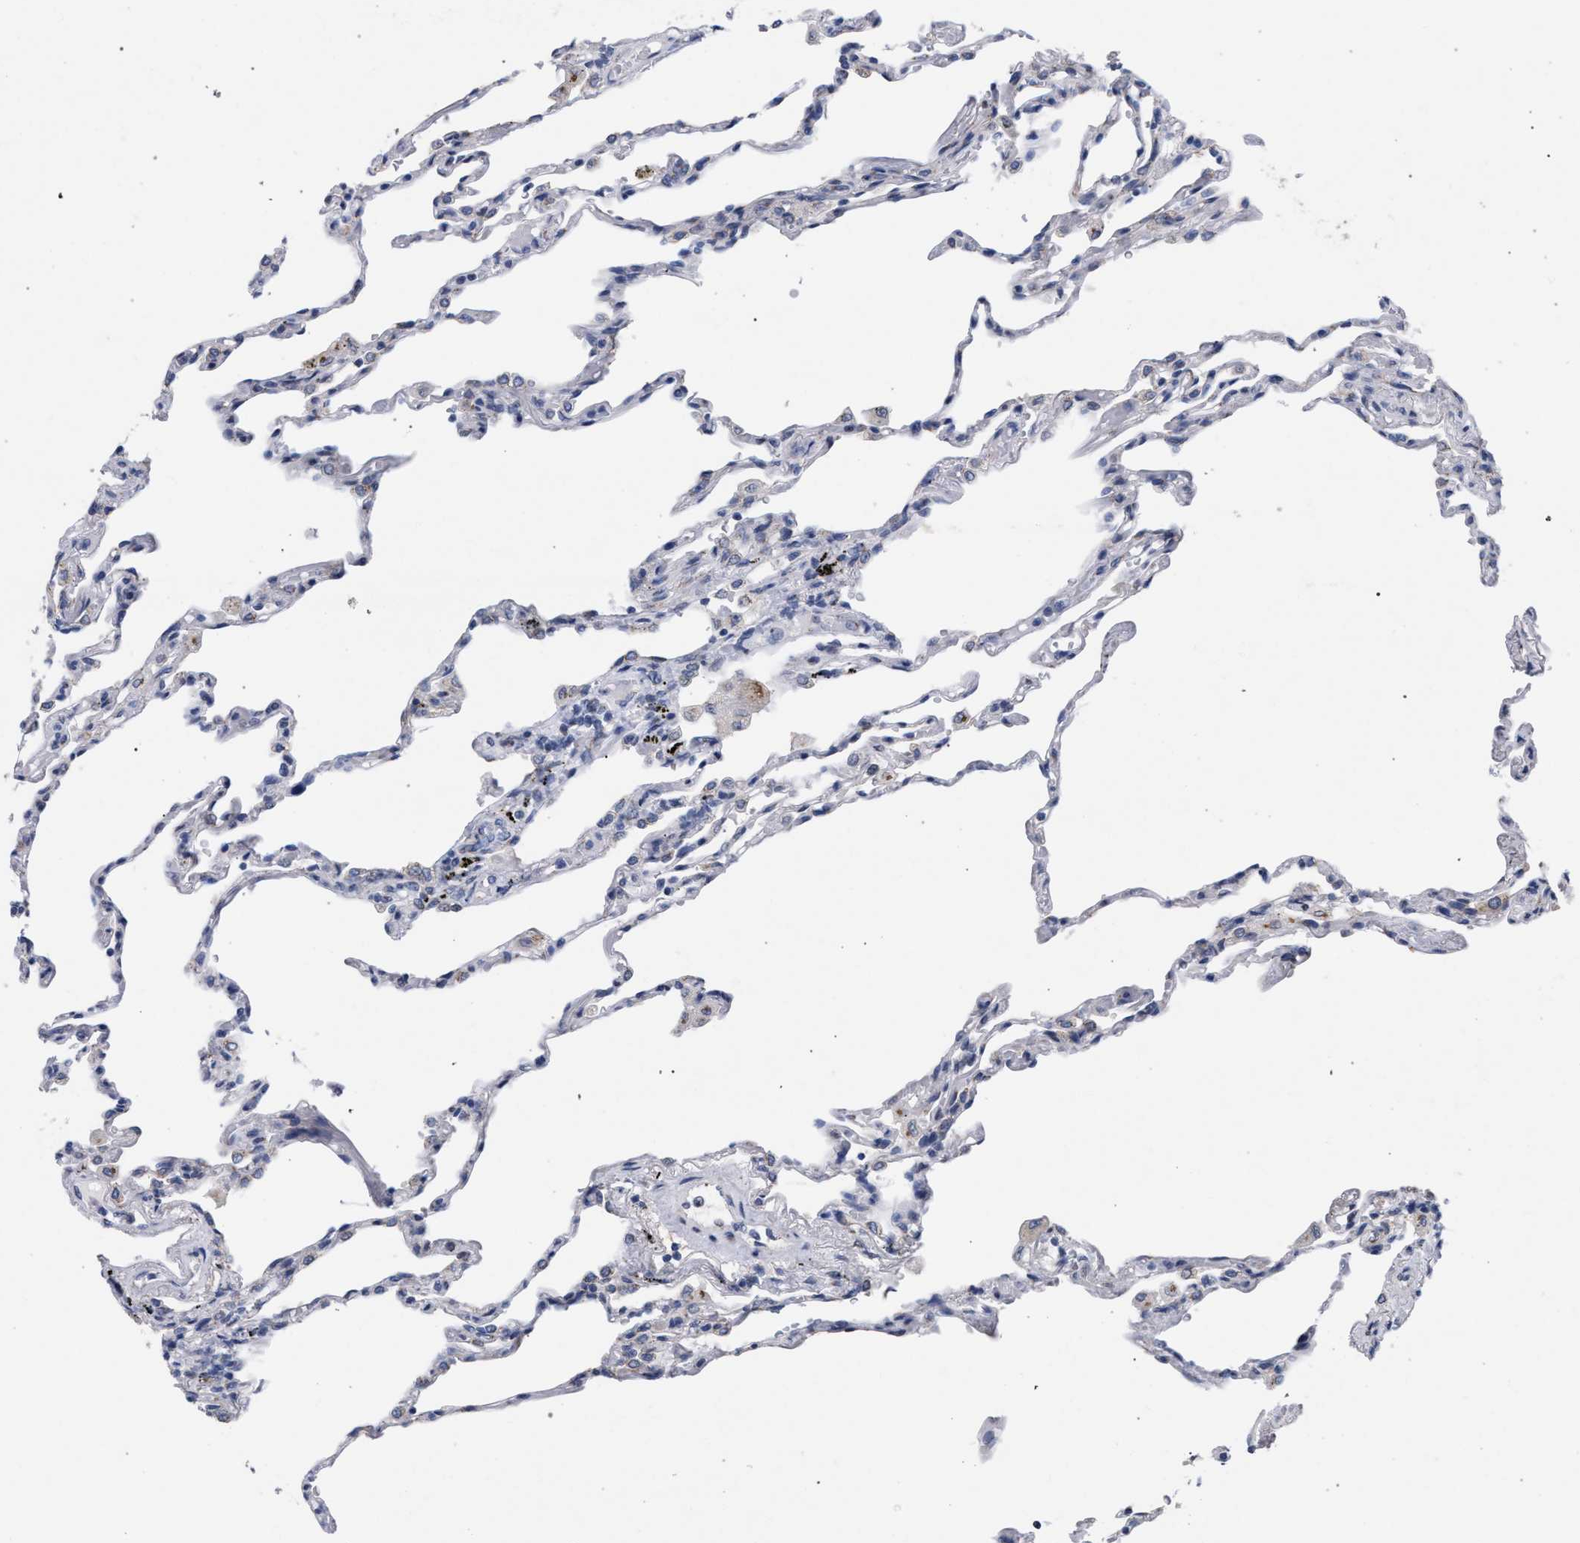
{"staining": {"intensity": "weak", "quantity": "25%-75%", "location": "cytoplasmic/membranous"}, "tissue": "lung", "cell_type": "Alveolar cells", "image_type": "normal", "snomed": [{"axis": "morphology", "description": "Normal tissue, NOS"}, {"axis": "topography", "description": "Lung"}], "caption": "Immunohistochemistry (IHC) (DAB (3,3'-diaminobenzidine)) staining of normal human lung shows weak cytoplasmic/membranous protein expression in about 25%-75% of alveolar cells. (DAB IHC with brightfield microscopy, high magnification).", "gene": "GOLGA2", "patient": {"sex": "male", "age": 59}}